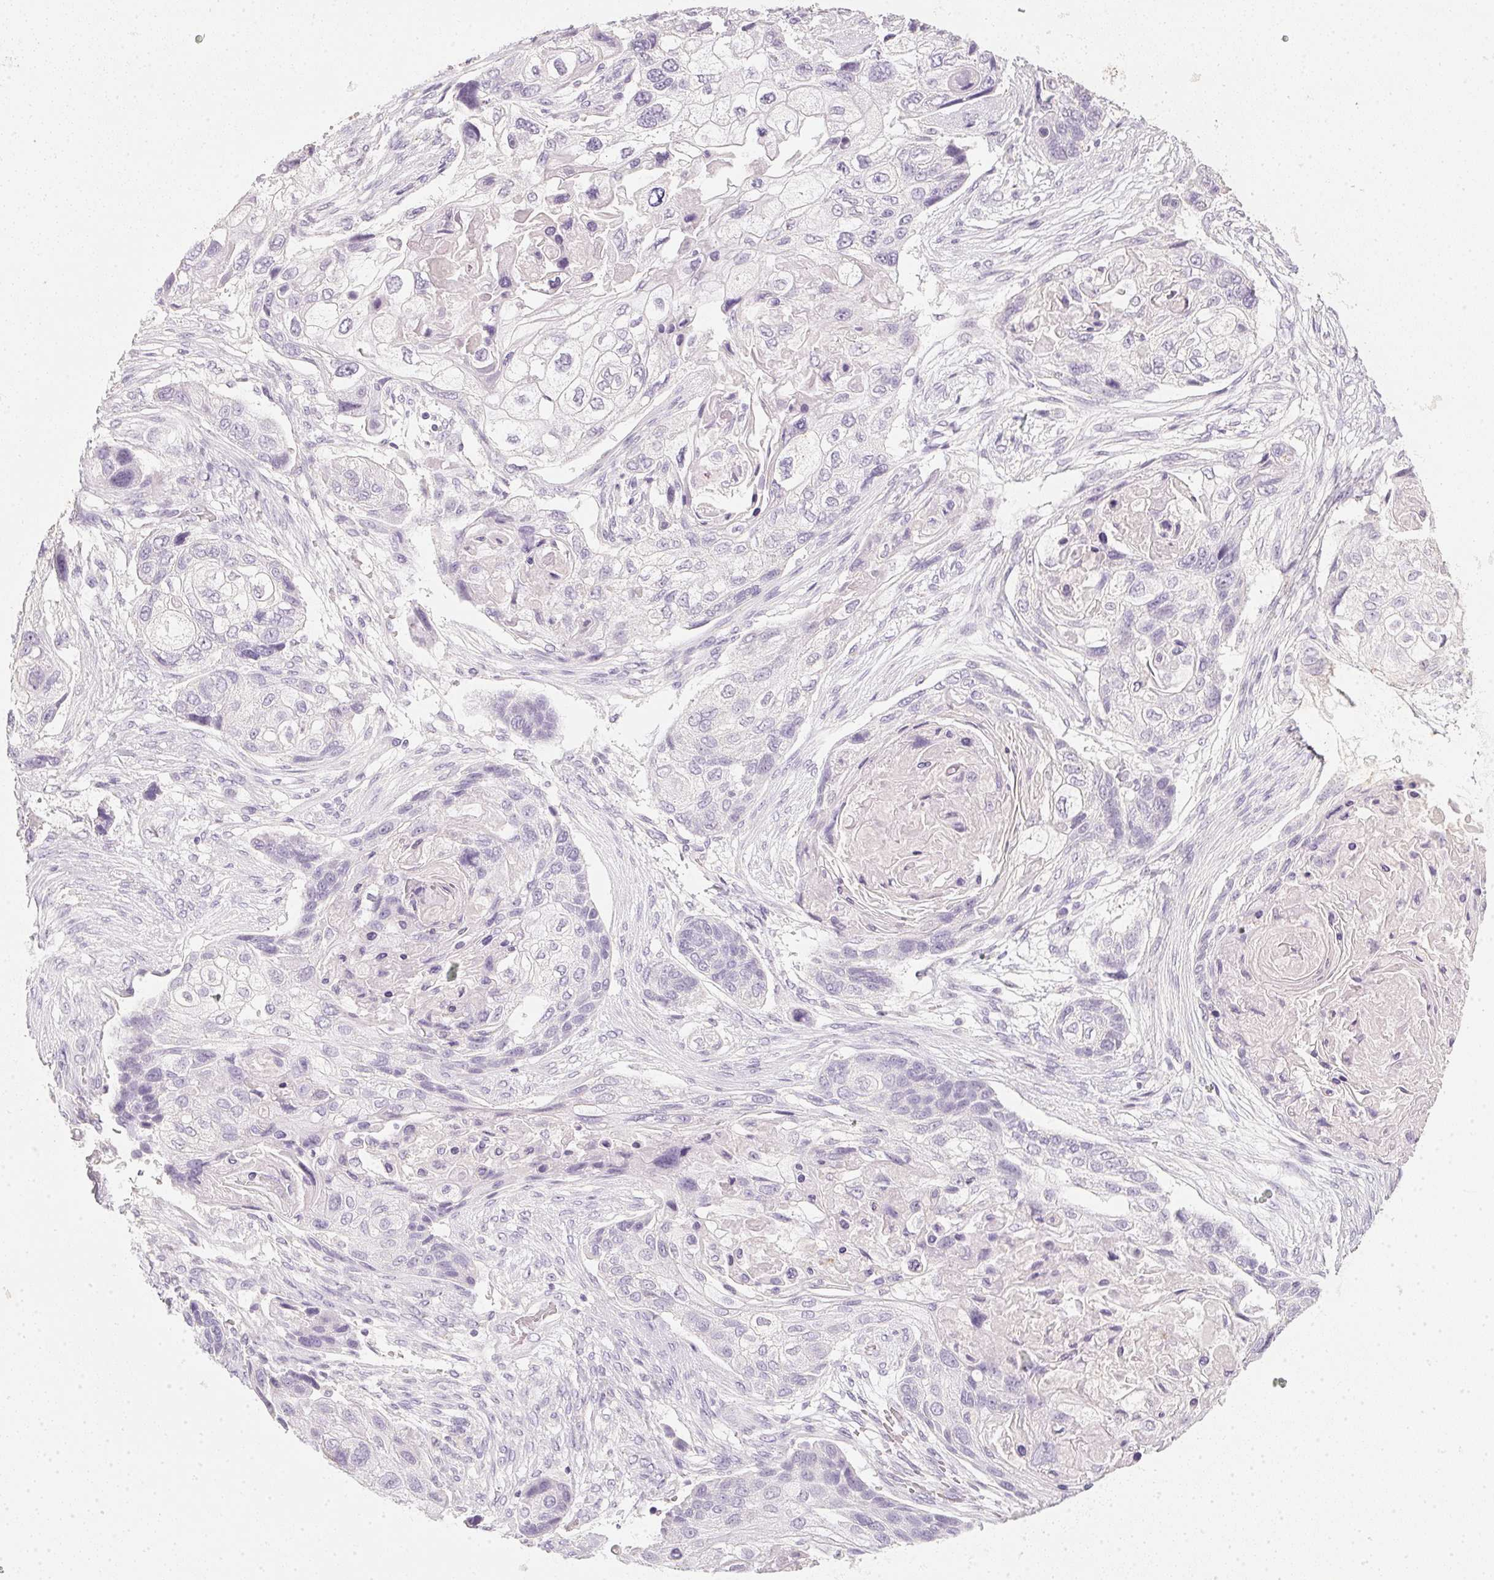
{"staining": {"intensity": "negative", "quantity": "none", "location": "none"}, "tissue": "lung cancer", "cell_type": "Tumor cells", "image_type": "cancer", "snomed": [{"axis": "morphology", "description": "Squamous cell carcinoma, NOS"}, {"axis": "topography", "description": "Lung"}], "caption": "Immunohistochemistry micrograph of neoplastic tissue: human lung cancer (squamous cell carcinoma) stained with DAB (3,3'-diaminobenzidine) demonstrates no significant protein staining in tumor cells.", "gene": "TMEM72", "patient": {"sex": "male", "age": 69}}